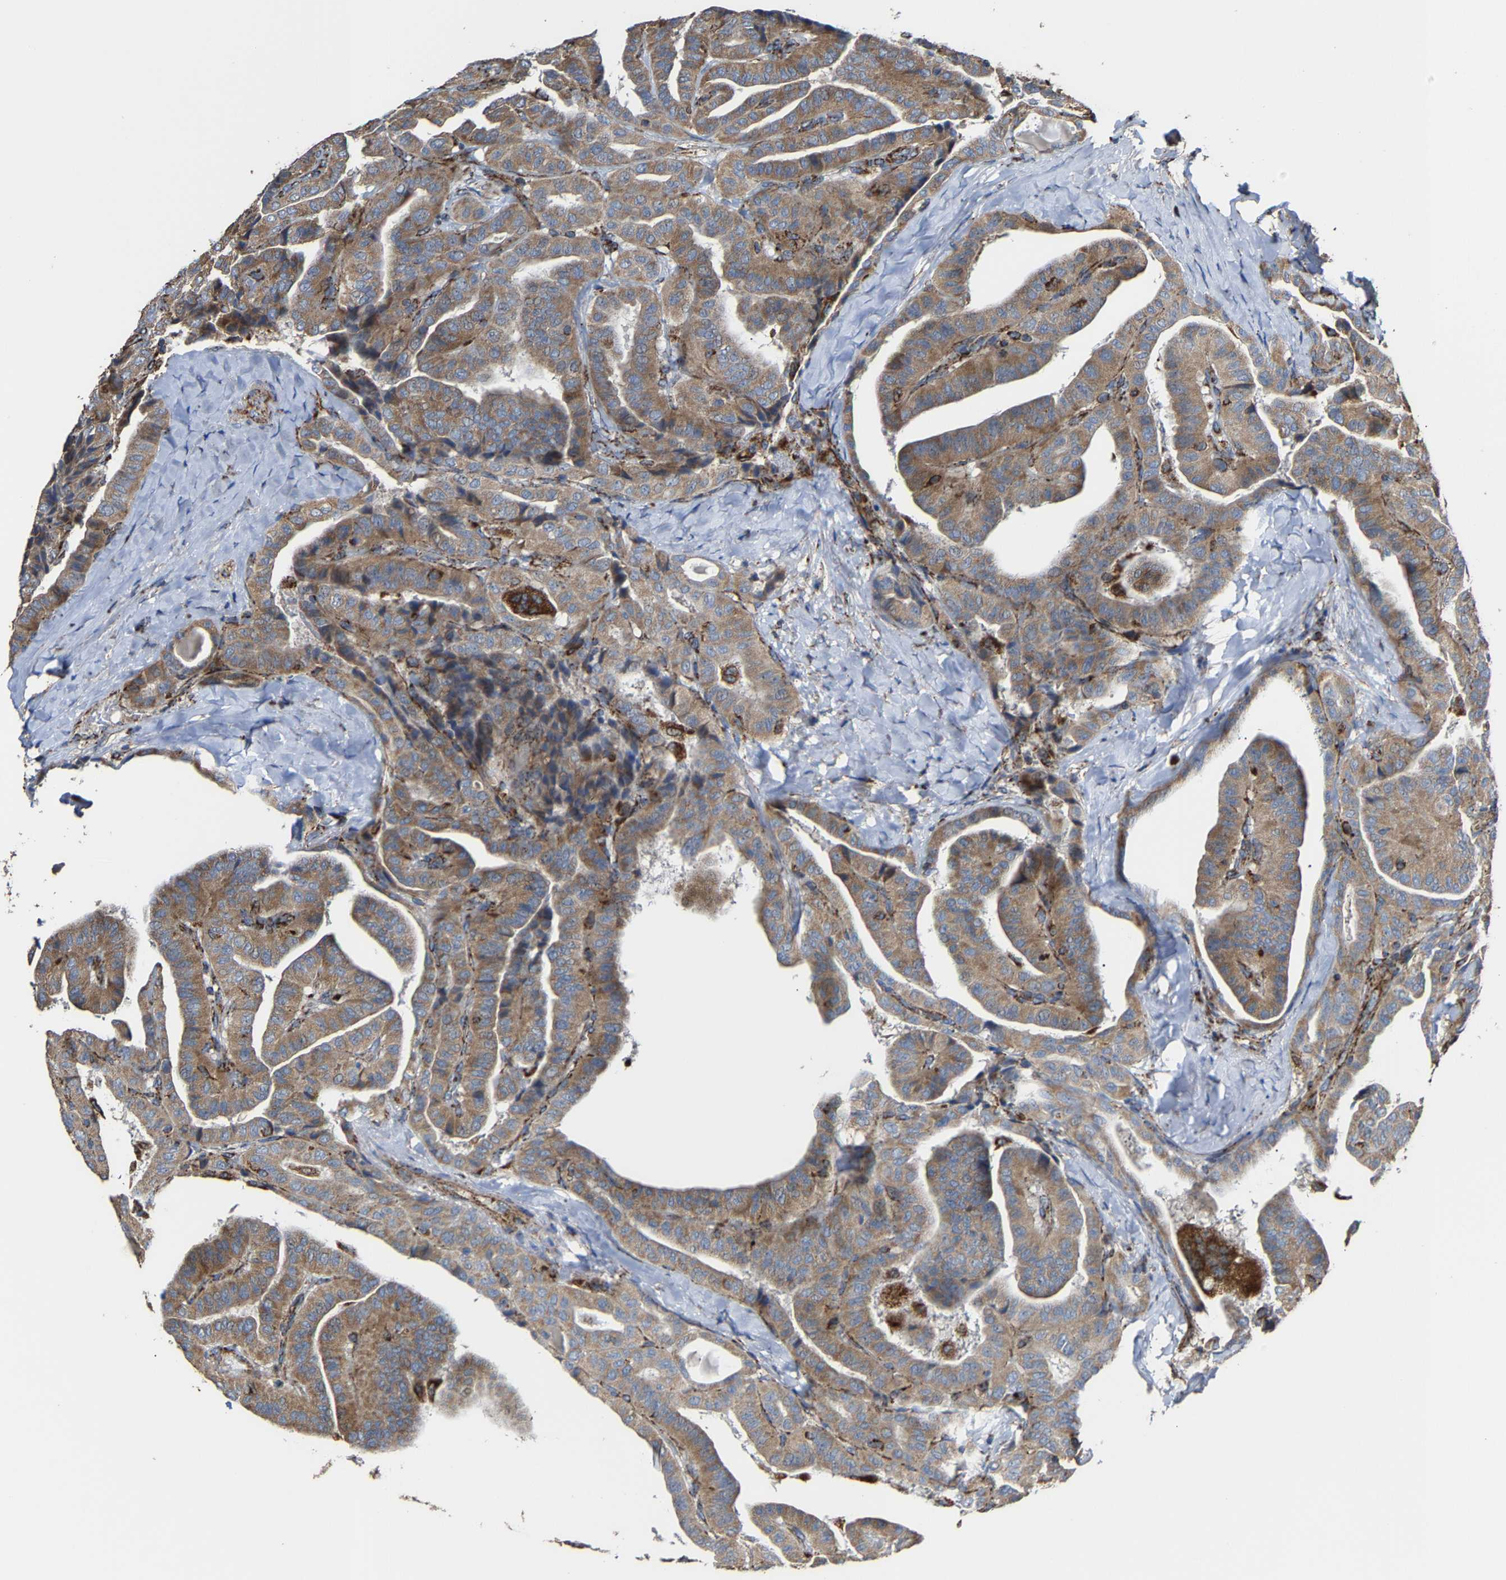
{"staining": {"intensity": "moderate", "quantity": ">75%", "location": "cytoplasmic/membranous"}, "tissue": "thyroid cancer", "cell_type": "Tumor cells", "image_type": "cancer", "snomed": [{"axis": "morphology", "description": "Papillary adenocarcinoma, NOS"}, {"axis": "topography", "description": "Thyroid gland"}], "caption": "High-magnification brightfield microscopy of thyroid cancer (papillary adenocarcinoma) stained with DAB (3,3'-diaminobenzidine) (brown) and counterstained with hematoxylin (blue). tumor cells exhibit moderate cytoplasmic/membranous positivity is present in approximately>75% of cells.", "gene": "NDUFV3", "patient": {"sex": "male", "age": 77}}